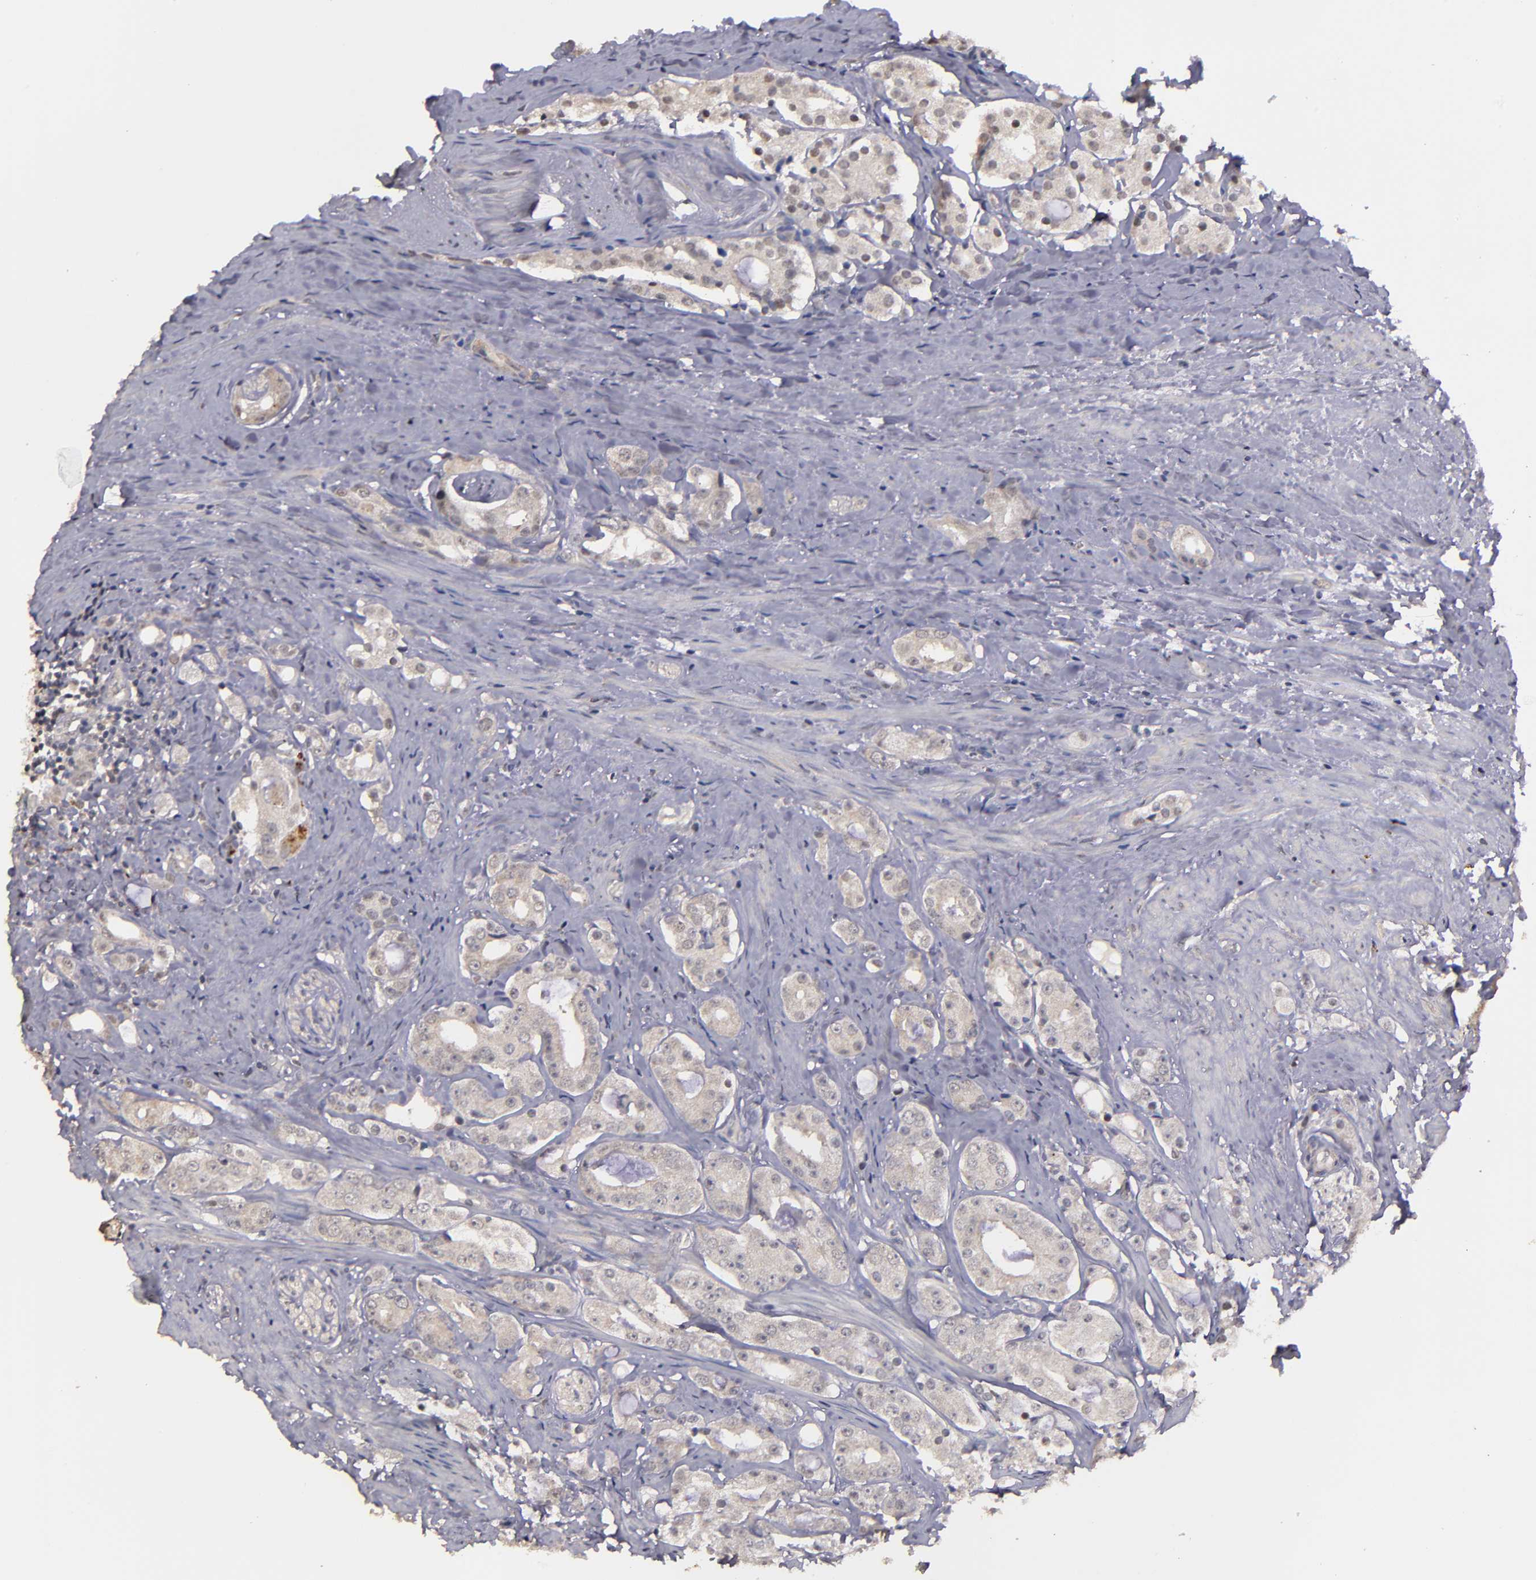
{"staining": {"intensity": "weak", "quantity": ">75%", "location": "cytoplasmic/membranous,nuclear"}, "tissue": "prostate cancer", "cell_type": "Tumor cells", "image_type": "cancer", "snomed": [{"axis": "morphology", "description": "Adenocarcinoma, High grade"}, {"axis": "topography", "description": "Prostate"}], "caption": "High-power microscopy captured an immunohistochemistry (IHC) histopathology image of high-grade adenocarcinoma (prostate), revealing weak cytoplasmic/membranous and nuclear positivity in approximately >75% of tumor cells.", "gene": "NRXN3", "patient": {"sex": "male", "age": 68}}